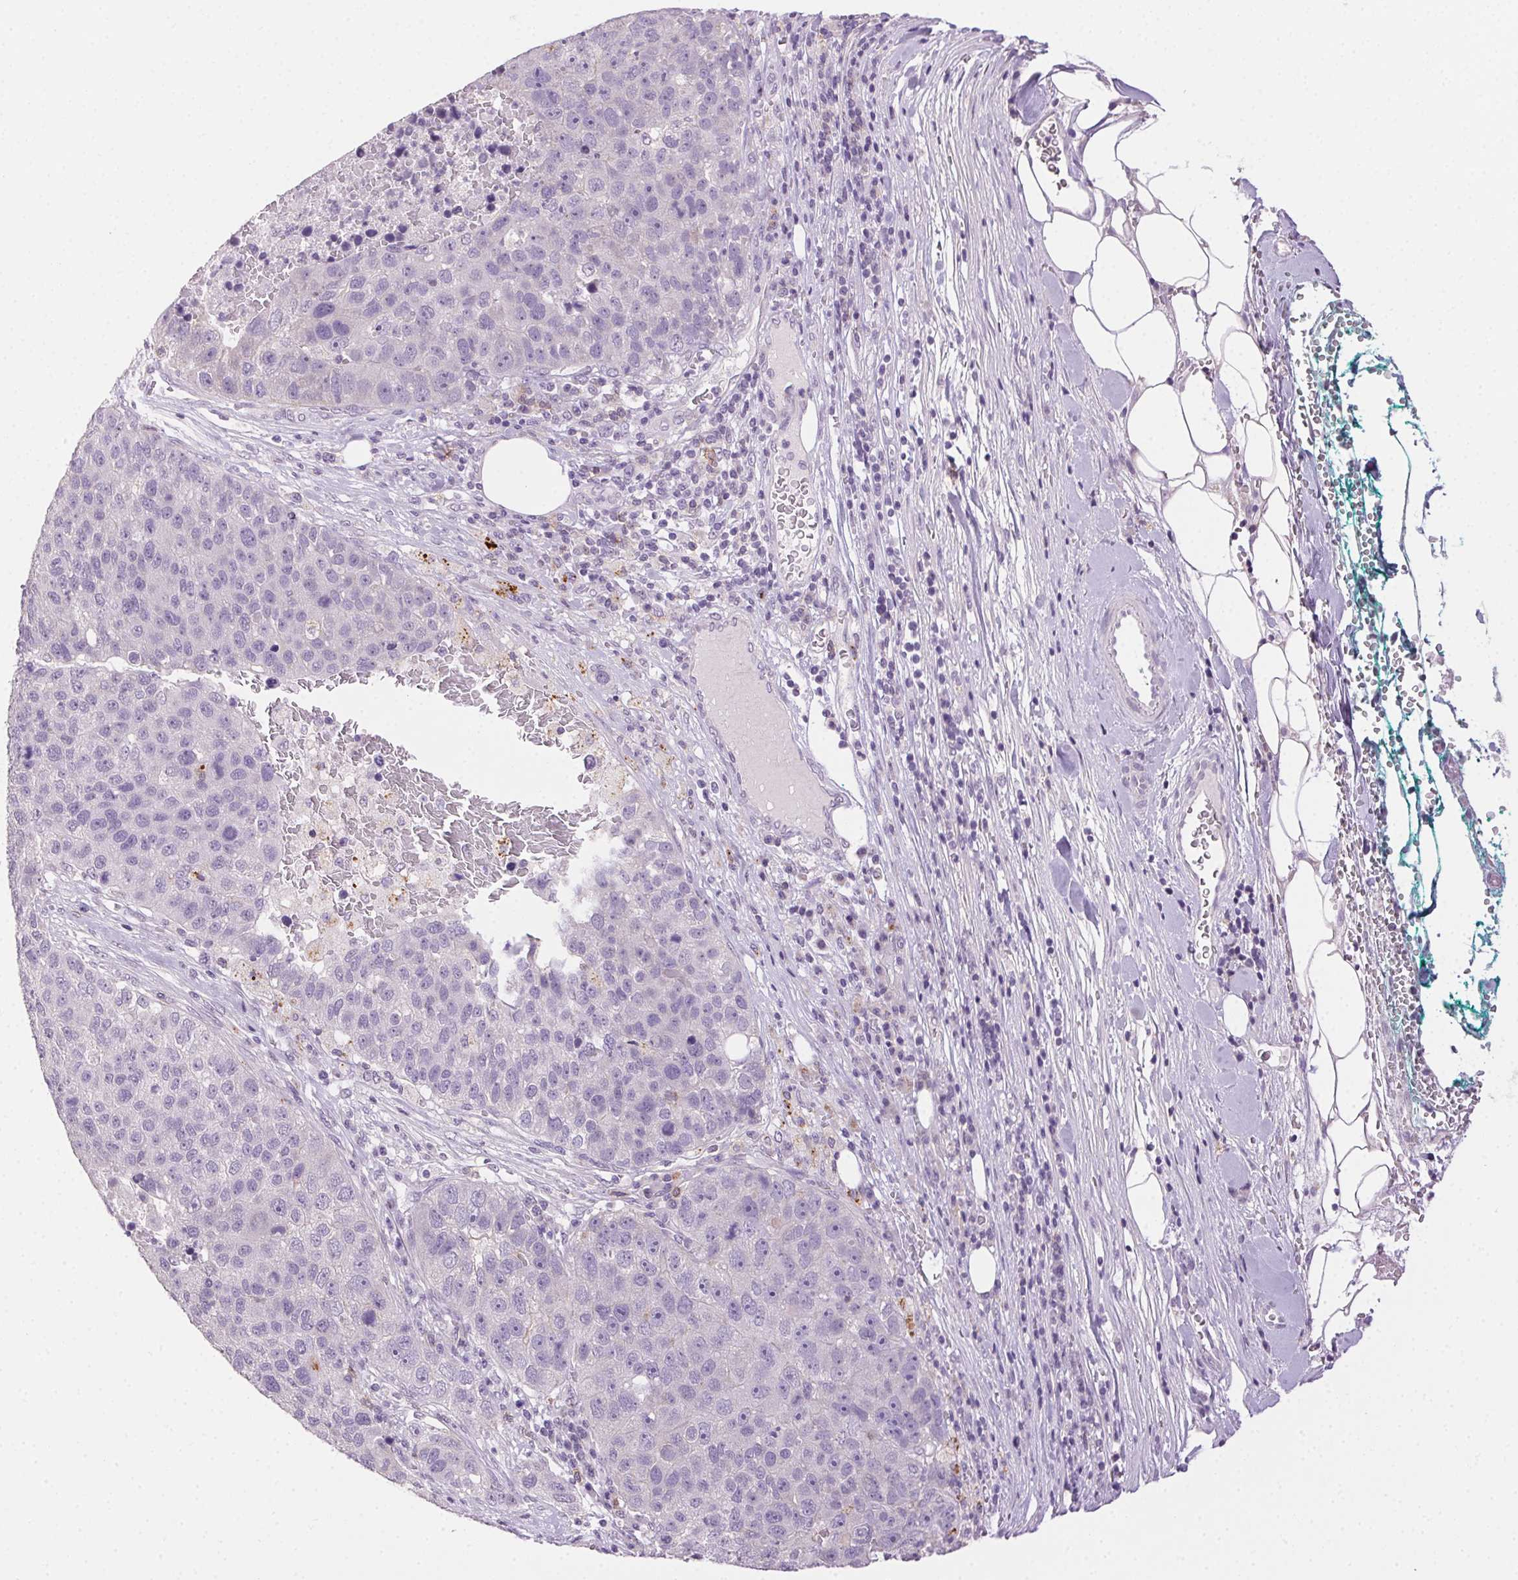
{"staining": {"intensity": "negative", "quantity": "none", "location": "none"}, "tissue": "pancreatic cancer", "cell_type": "Tumor cells", "image_type": "cancer", "snomed": [{"axis": "morphology", "description": "Adenocarcinoma, NOS"}, {"axis": "topography", "description": "Pancreas"}], "caption": "Image shows no significant protein staining in tumor cells of adenocarcinoma (pancreatic).", "gene": "AKAP5", "patient": {"sex": "female", "age": 61}}